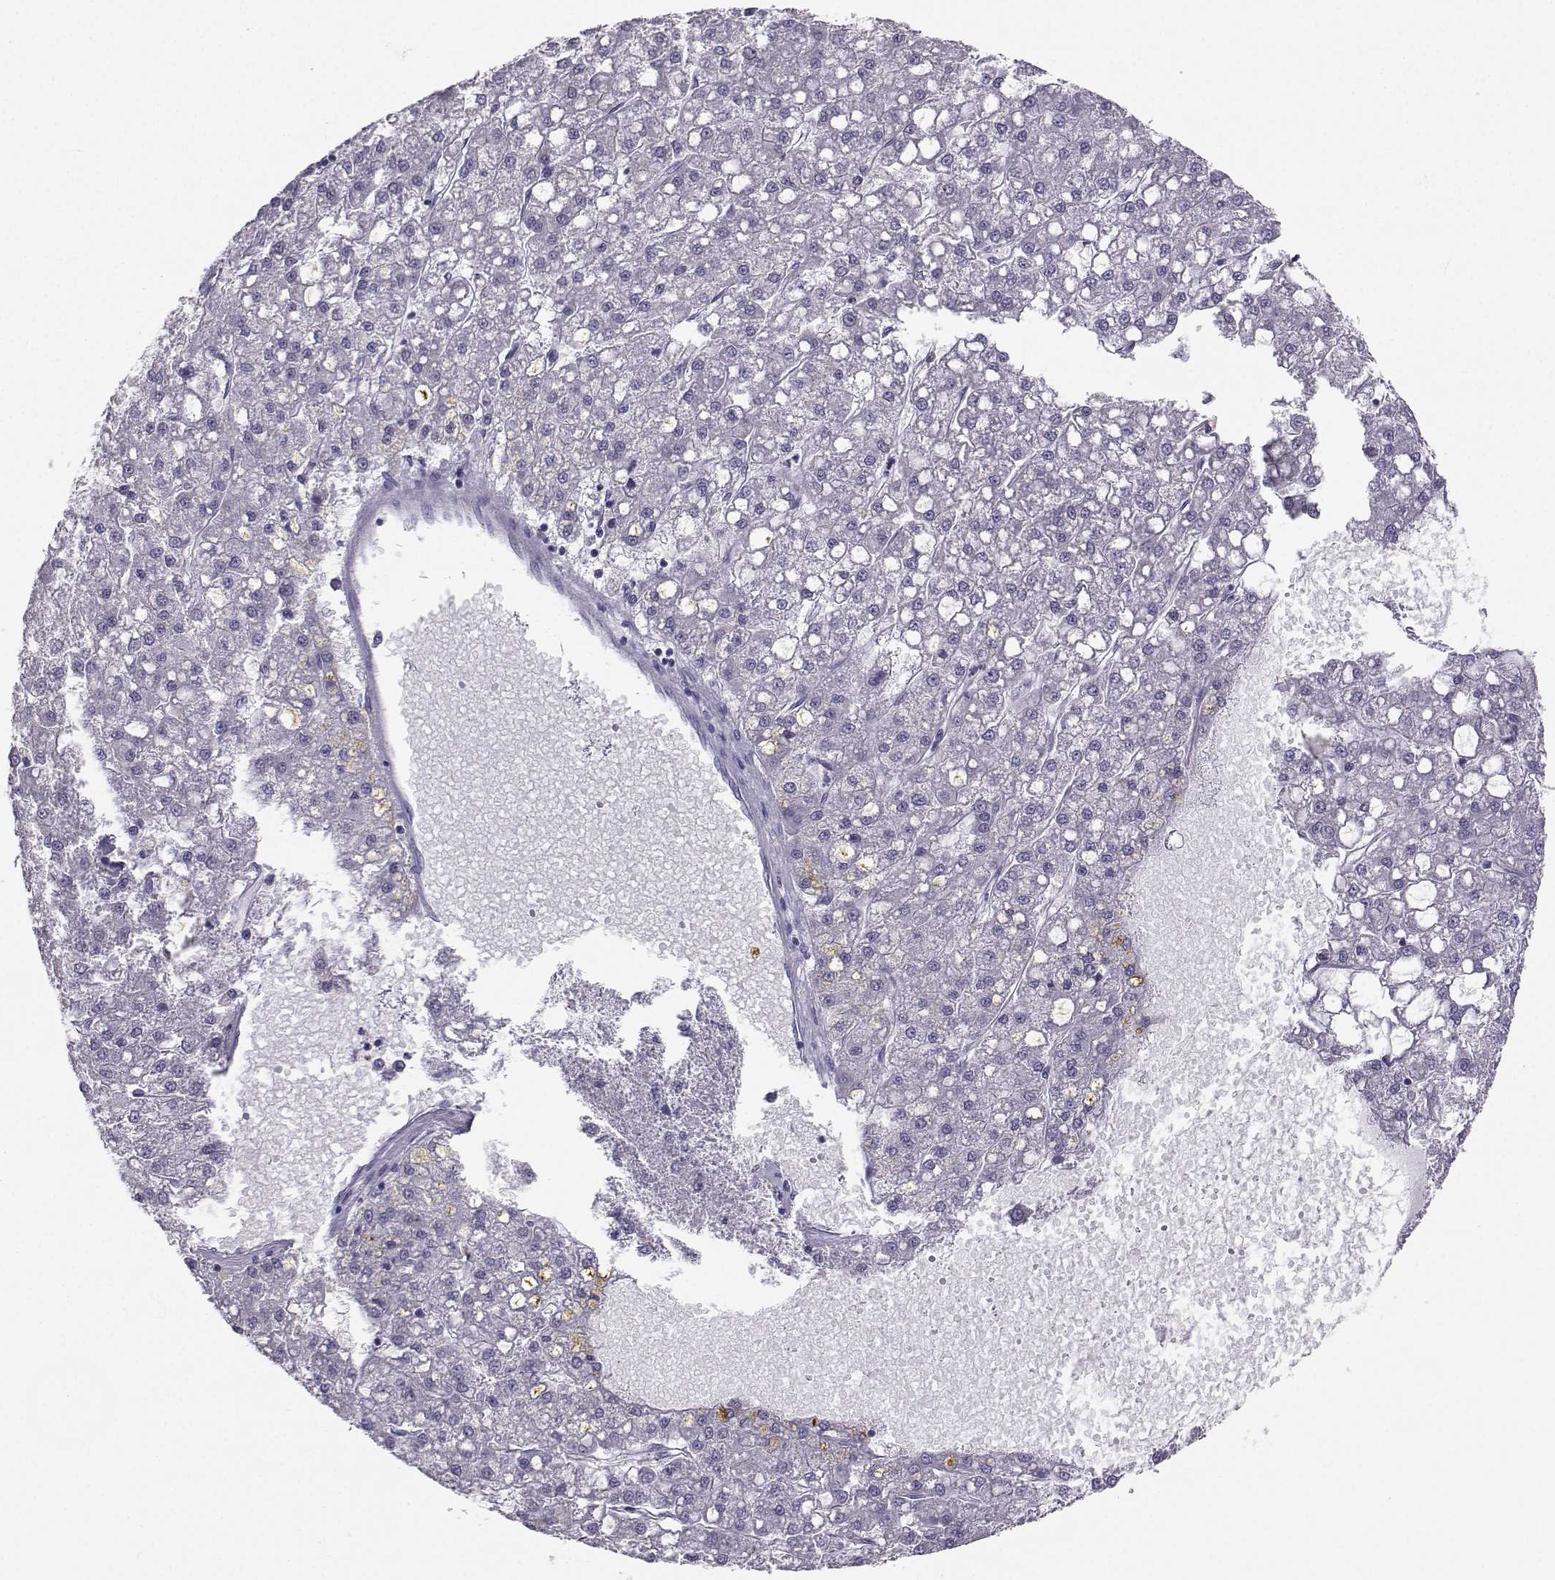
{"staining": {"intensity": "negative", "quantity": "none", "location": "none"}, "tissue": "liver cancer", "cell_type": "Tumor cells", "image_type": "cancer", "snomed": [{"axis": "morphology", "description": "Carcinoma, Hepatocellular, NOS"}, {"axis": "topography", "description": "Liver"}], "caption": "DAB (3,3'-diaminobenzidine) immunohistochemical staining of liver cancer (hepatocellular carcinoma) reveals no significant positivity in tumor cells.", "gene": "MROH7", "patient": {"sex": "male", "age": 67}}